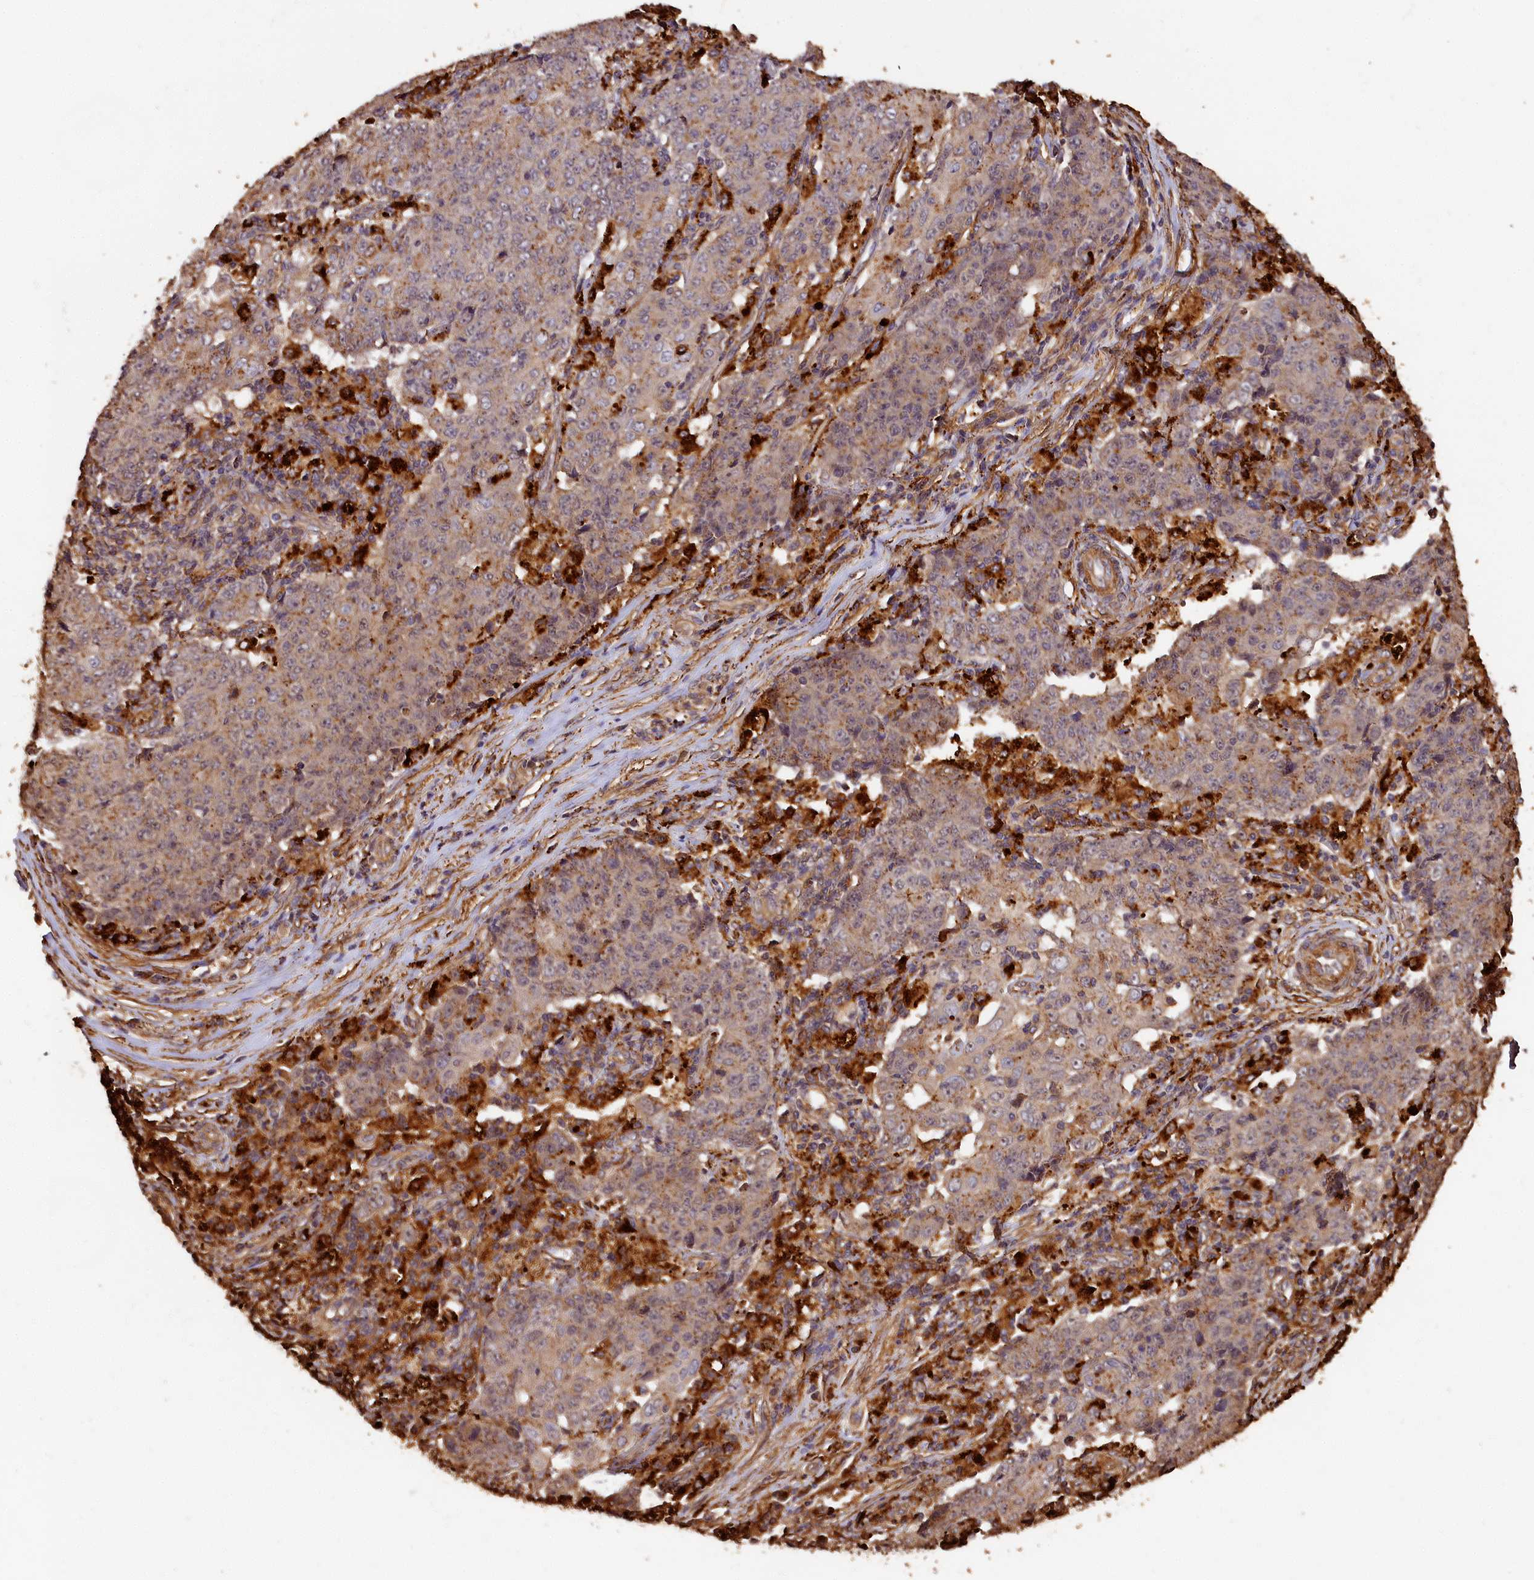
{"staining": {"intensity": "weak", "quantity": "25%-75%", "location": "cytoplasmic/membranous"}, "tissue": "ovarian cancer", "cell_type": "Tumor cells", "image_type": "cancer", "snomed": [{"axis": "morphology", "description": "Carcinoma, endometroid"}, {"axis": "topography", "description": "Ovary"}], "caption": "Immunohistochemical staining of ovarian cancer exhibits weak cytoplasmic/membranous protein positivity in about 25%-75% of tumor cells.", "gene": "MMP15", "patient": {"sex": "female", "age": 42}}